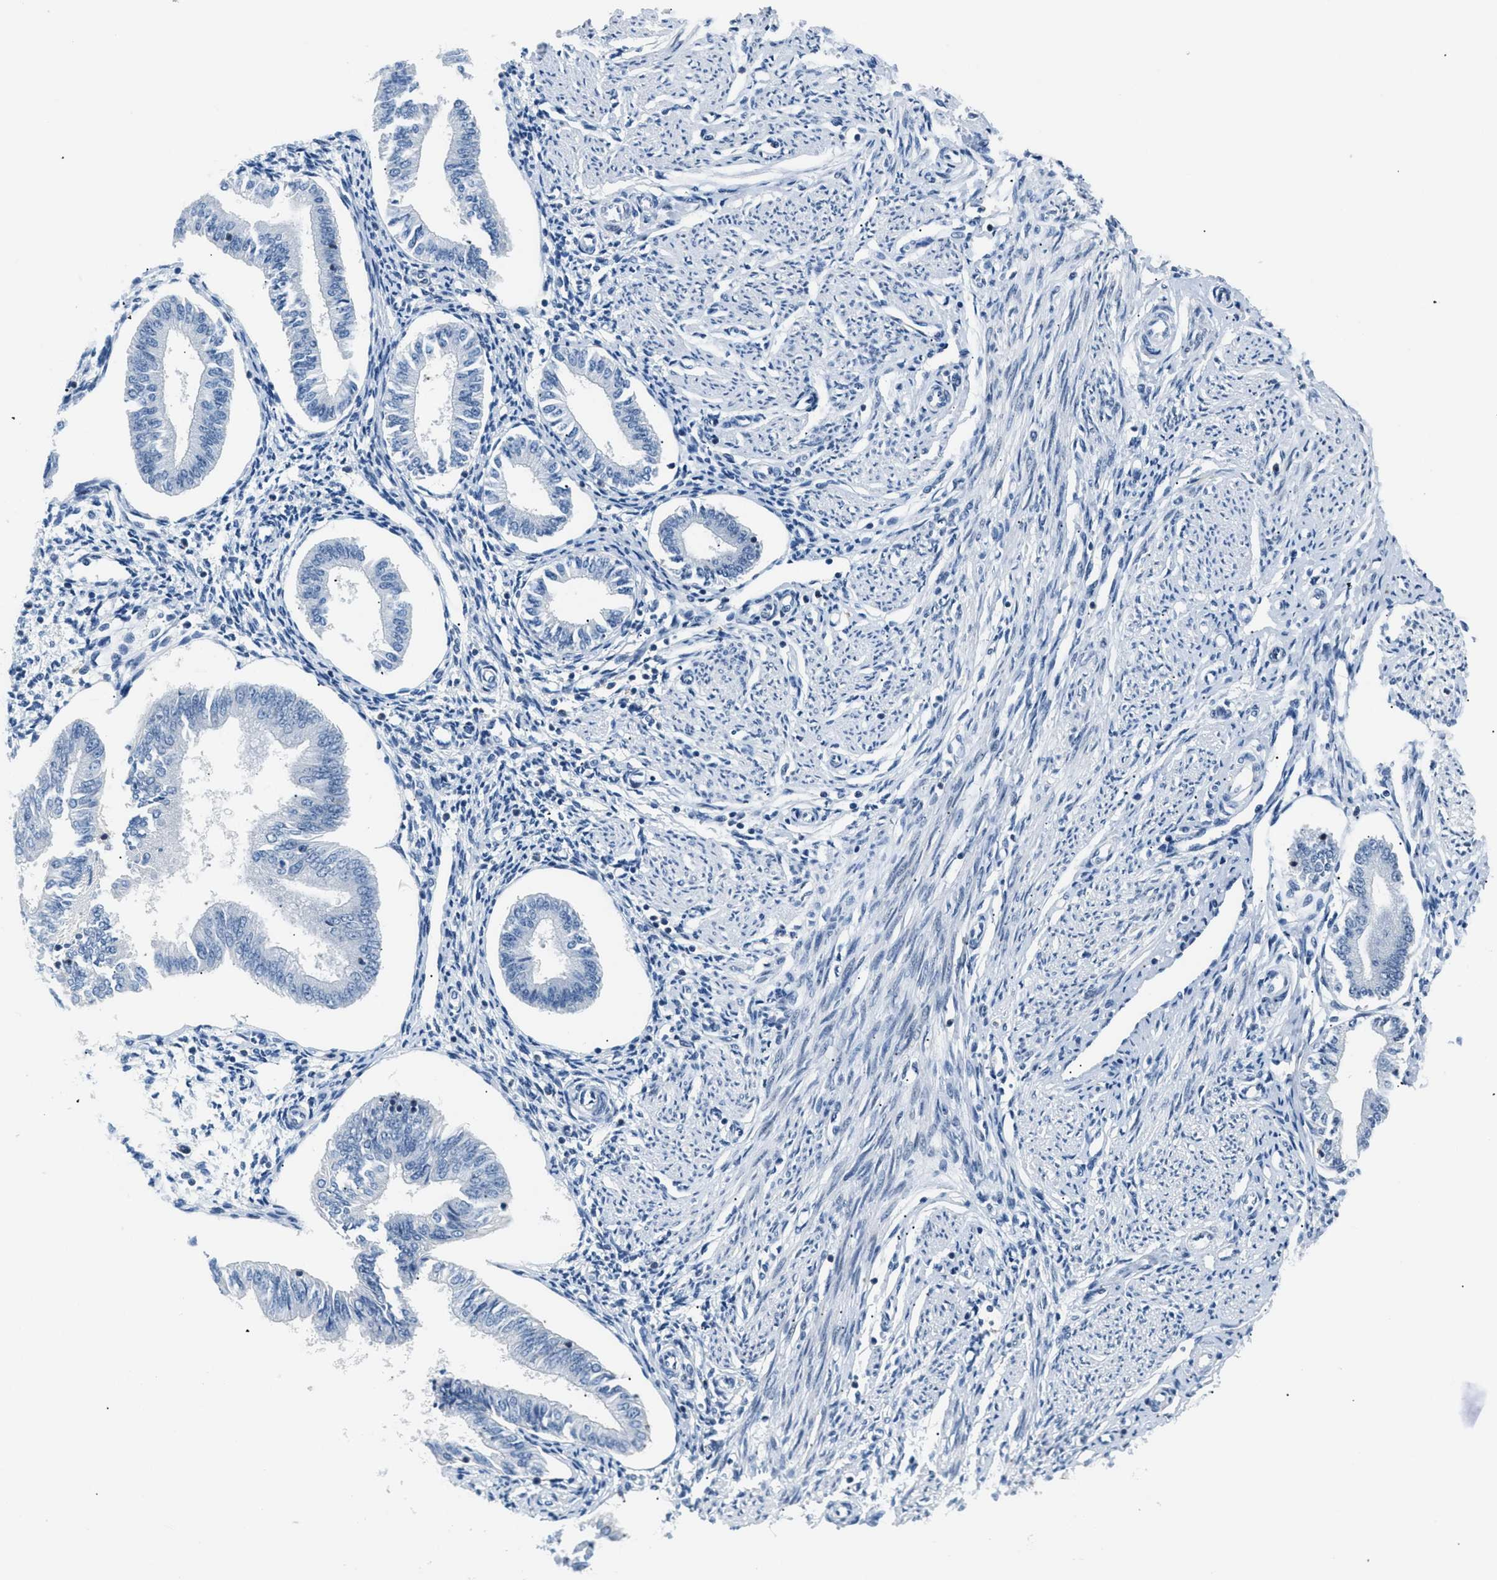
{"staining": {"intensity": "negative", "quantity": "none", "location": "none"}, "tissue": "endometrium", "cell_type": "Cells in endometrial stroma", "image_type": "normal", "snomed": [{"axis": "morphology", "description": "Normal tissue, NOS"}, {"axis": "topography", "description": "Endometrium"}], "caption": "The immunohistochemistry image has no significant expression in cells in endometrial stroma of endometrium.", "gene": "KCNC3", "patient": {"sex": "female", "age": 50}}